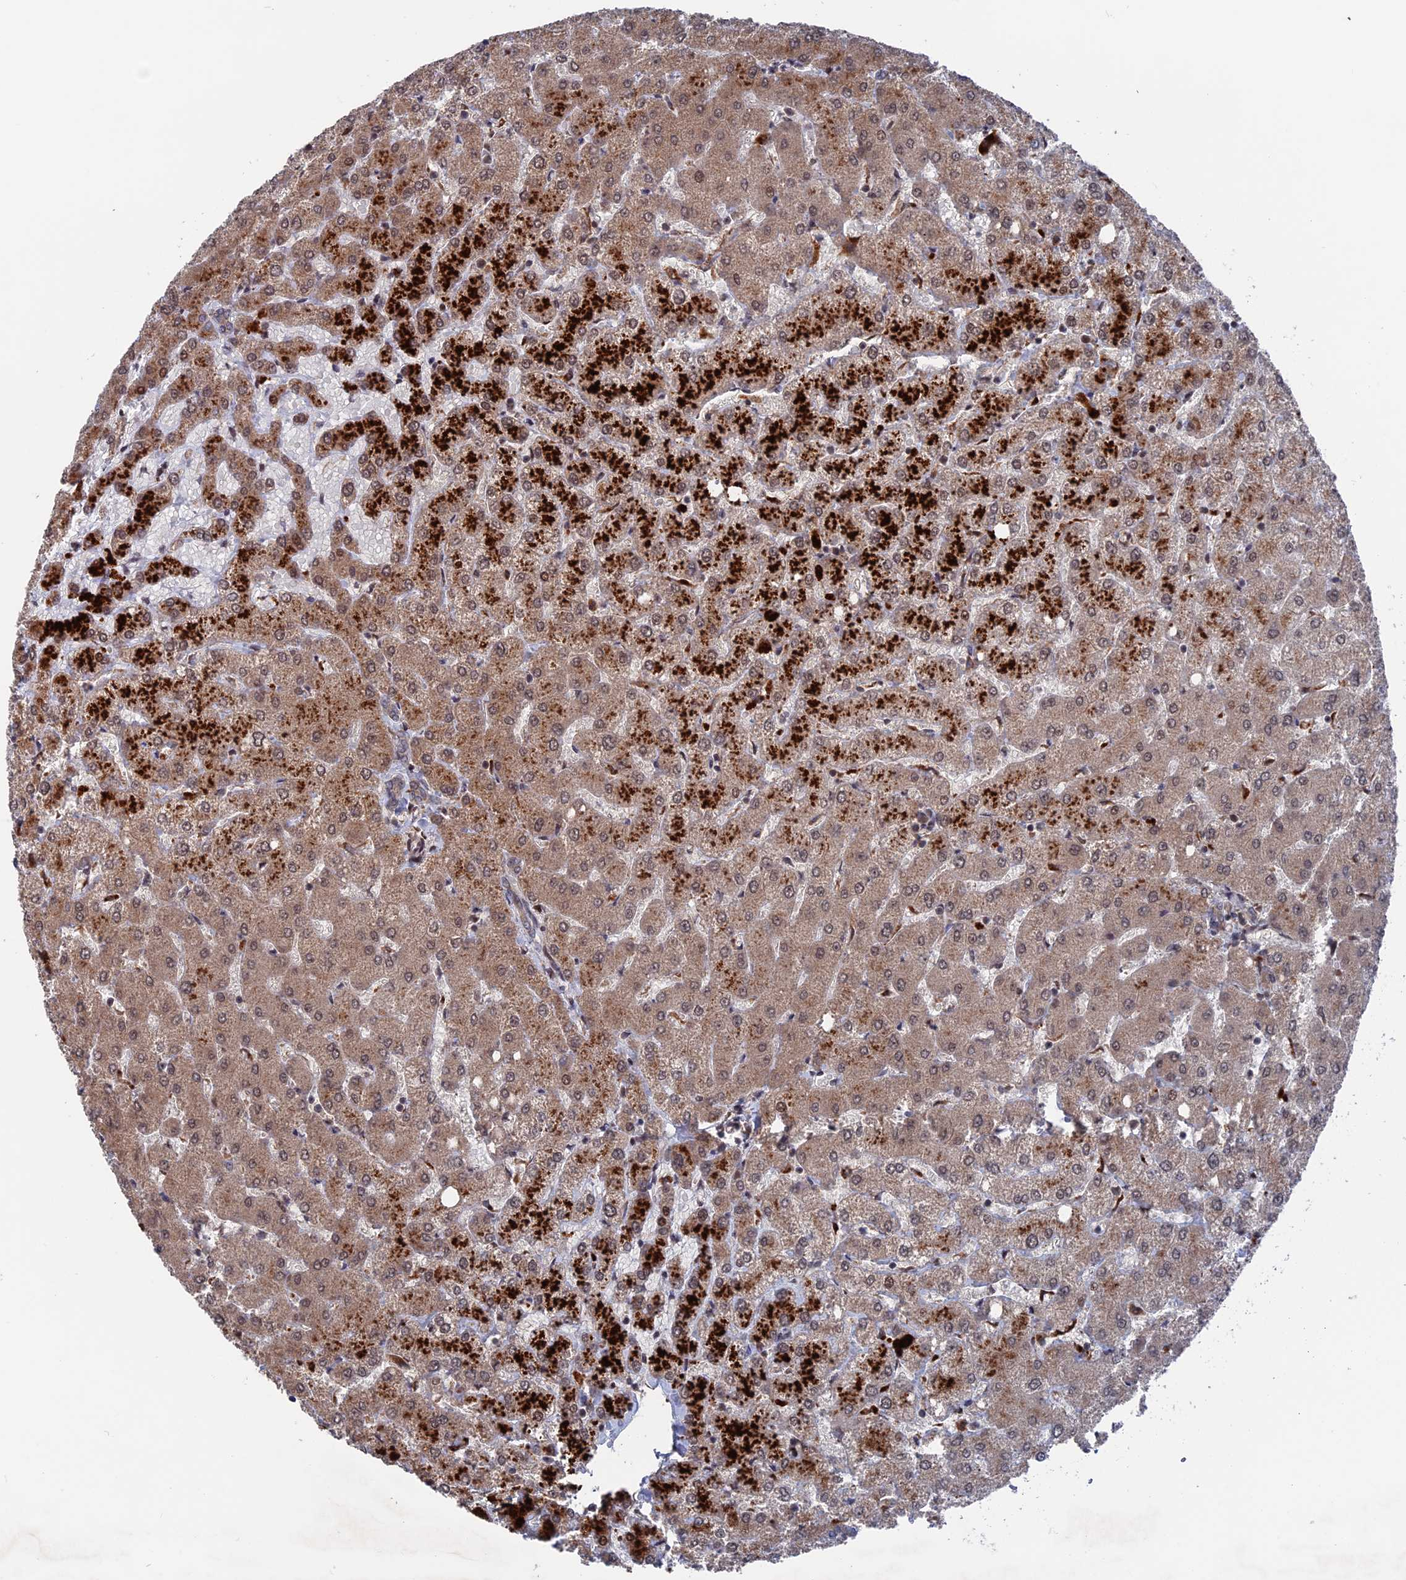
{"staining": {"intensity": "moderate", "quantity": "<25%", "location": "nuclear"}, "tissue": "liver", "cell_type": "Cholangiocytes", "image_type": "normal", "snomed": [{"axis": "morphology", "description": "Normal tissue, NOS"}, {"axis": "topography", "description": "Liver"}], "caption": "The photomicrograph displays immunohistochemical staining of normal liver. There is moderate nuclear positivity is present in about <25% of cholangiocytes.", "gene": "PLA2G15", "patient": {"sex": "female", "age": 54}}